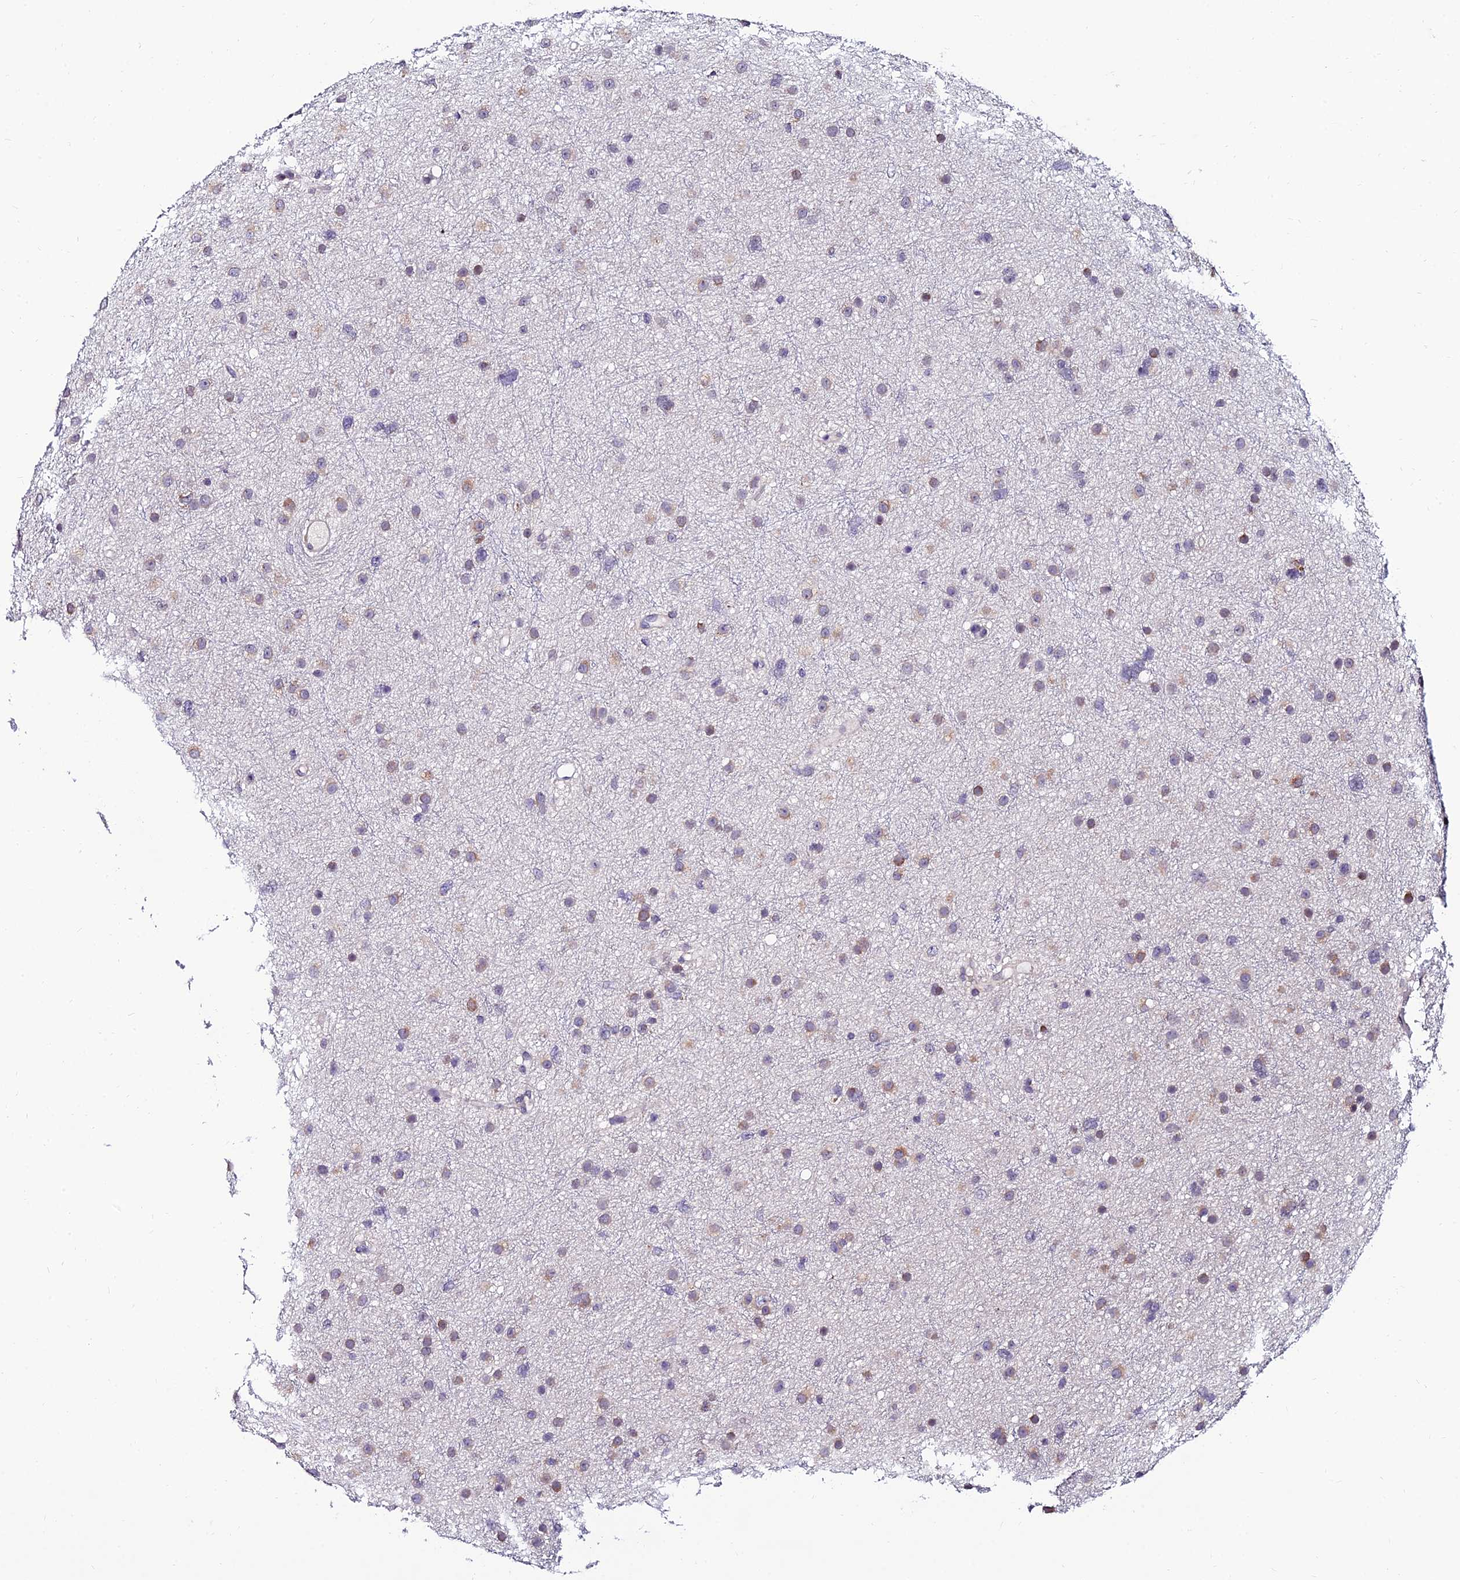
{"staining": {"intensity": "weak", "quantity": "25%-75%", "location": "cytoplasmic/membranous"}, "tissue": "glioma", "cell_type": "Tumor cells", "image_type": "cancer", "snomed": [{"axis": "morphology", "description": "Glioma, malignant, Low grade"}, {"axis": "topography", "description": "Cerebral cortex"}], "caption": "Tumor cells display low levels of weak cytoplasmic/membranous staining in about 25%-75% of cells in human low-grade glioma (malignant). (IHC, brightfield microscopy, high magnification).", "gene": "CDNF", "patient": {"sex": "female", "age": 39}}